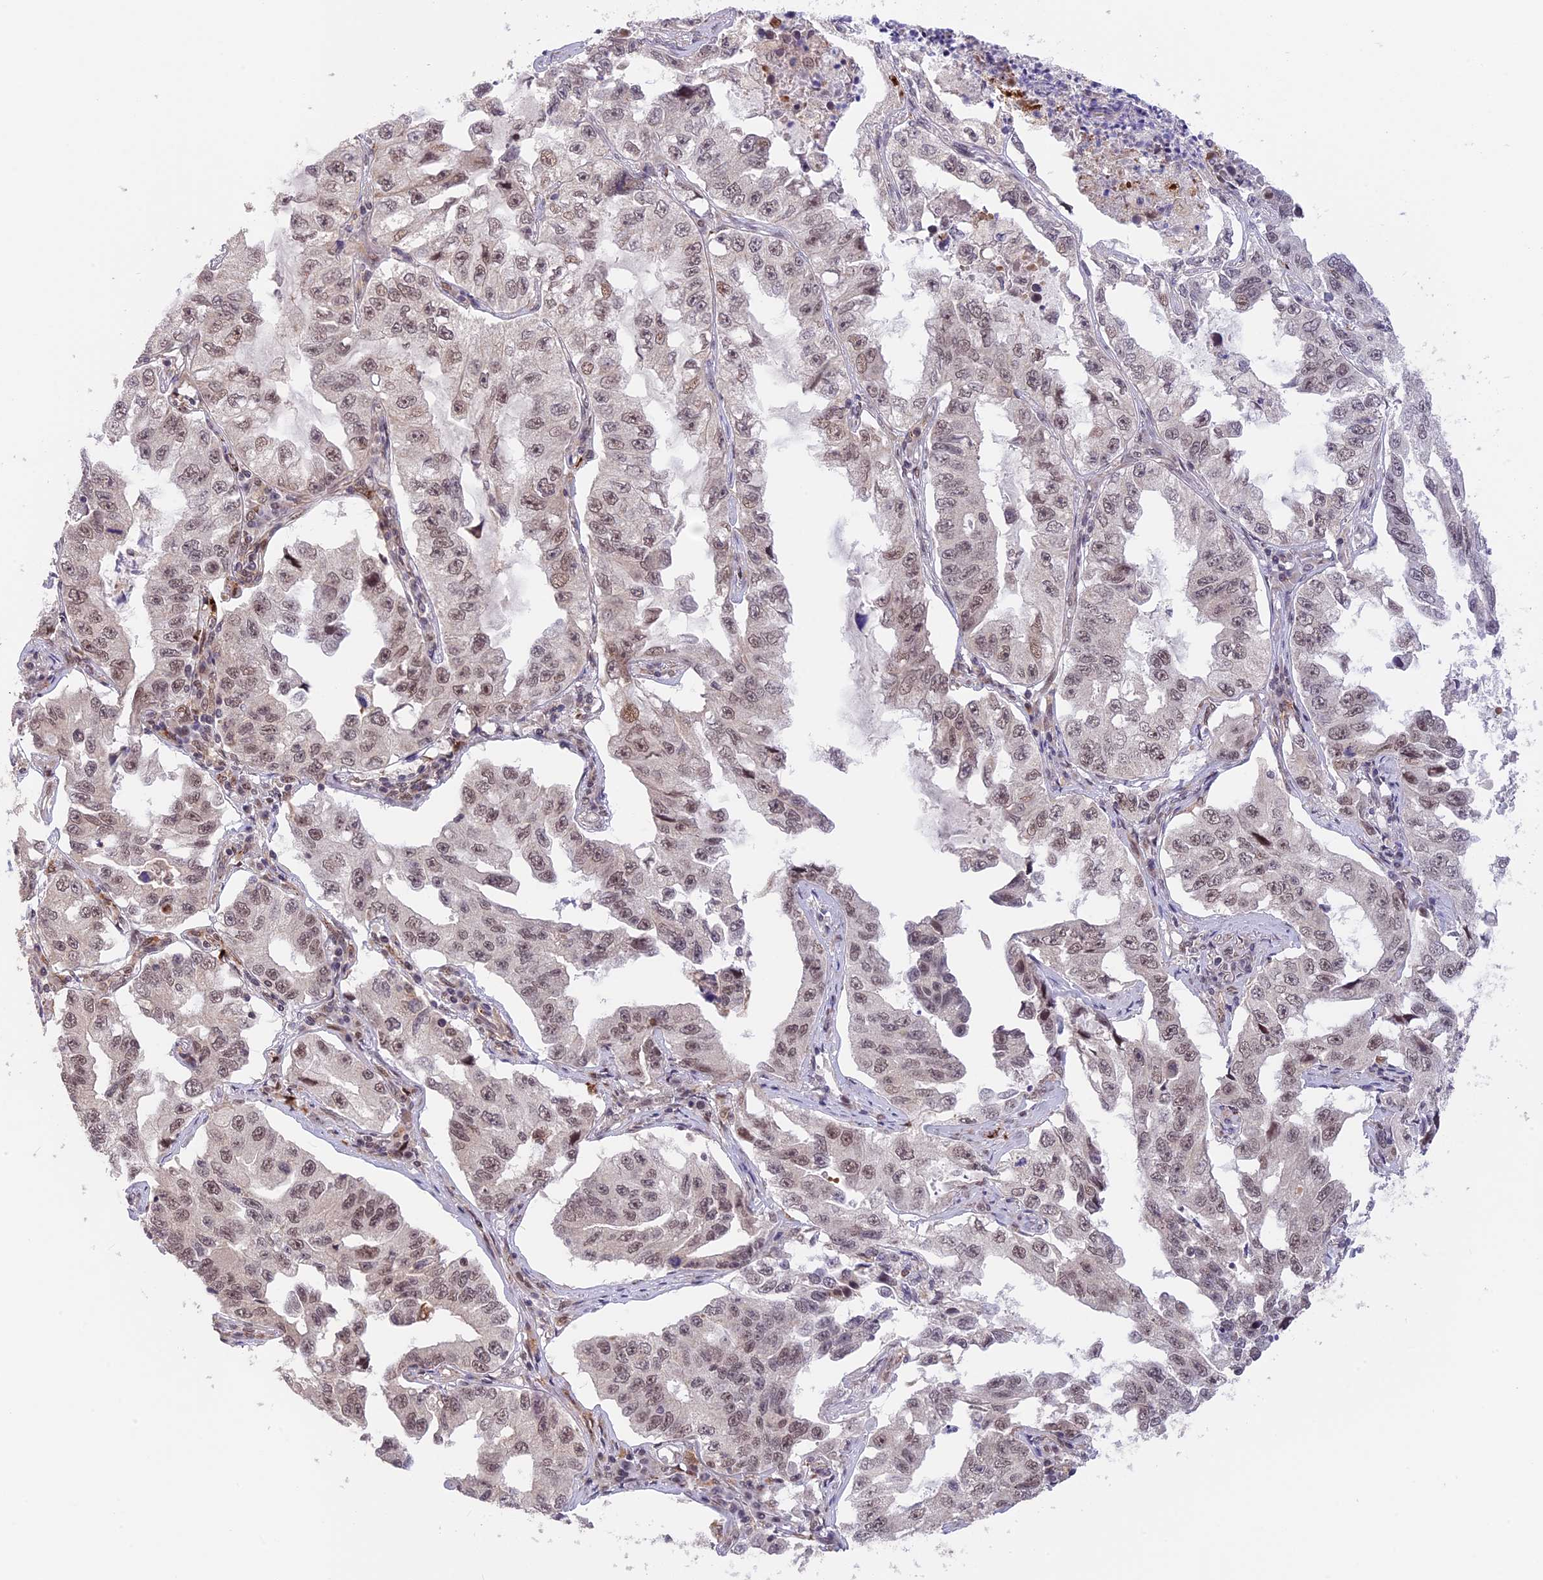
{"staining": {"intensity": "weak", "quantity": "25%-75%", "location": "nuclear"}, "tissue": "lung cancer", "cell_type": "Tumor cells", "image_type": "cancer", "snomed": [{"axis": "morphology", "description": "Adenocarcinoma, NOS"}, {"axis": "topography", "description": "Lung"}], "caption": "Human adenocarcinoma (lung) stained with a brown dye demonstrates weak nuclear positive expression in approximately 25%-75% of tumor cells.", "gene": "POLR2C", "patient": {"sex": "female", "age": 51}}